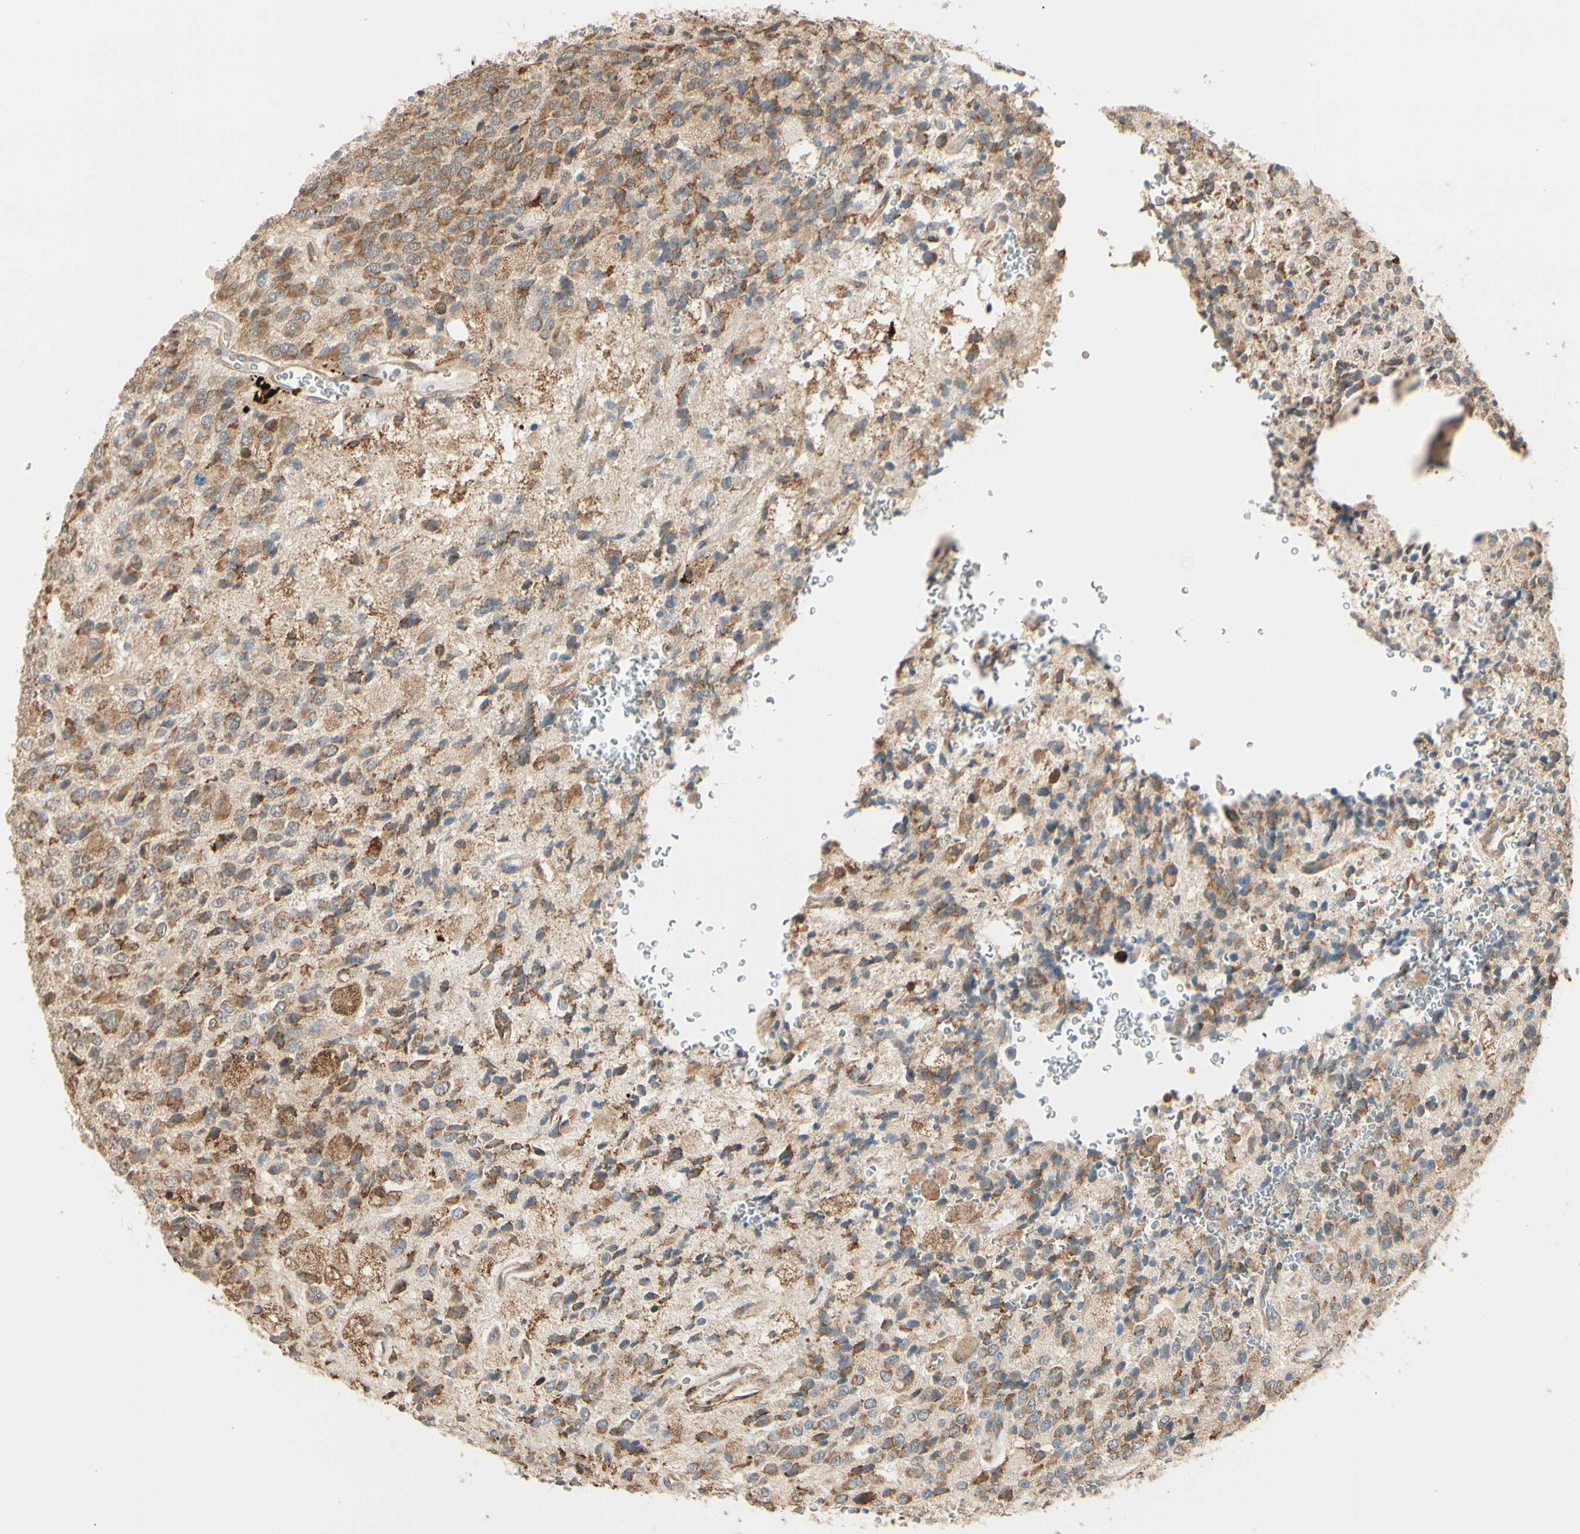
{"staining": {"intensity": "moderate", "quantity": ">75%", "location": "cytoplasmic/membranous"}, "tissue": "glioma", "cell_type": "Tumor cells", "image_type": "cancer", "snomed": [{"axis": "morphology", "description": "Glioma, malignant, High grade"}, {"axis": "topography", "description": "pancreas cauda"}], "caption": "Moderate cytoplasmic/membranous expression for a protein is present in about >75% of tumor cells of glioma using immunohistochemistry.", "gene": "HSP90B1", "patient": {"sex": "male", "age": 60}}